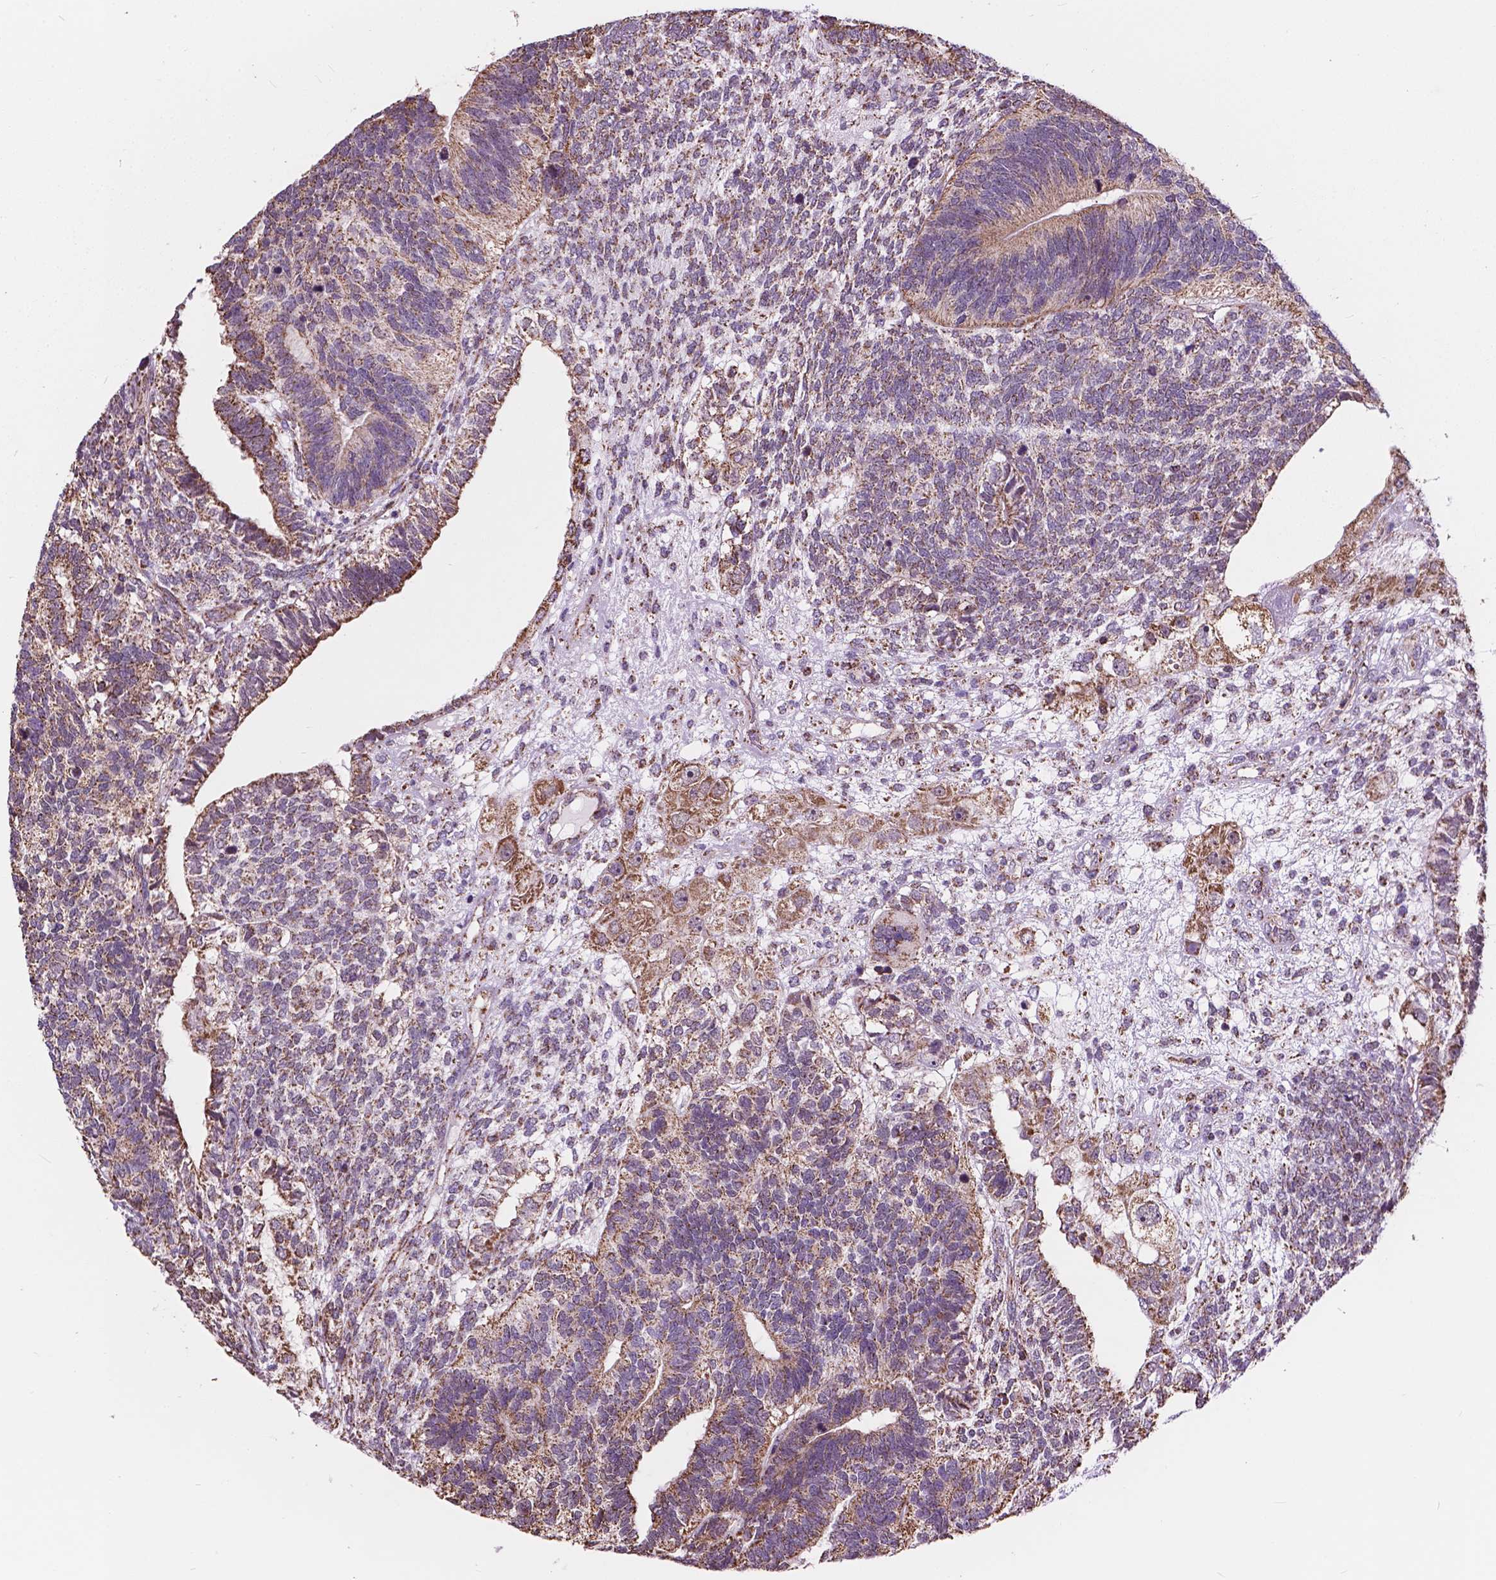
{"staining": {"intensity": "moderate", "quantity": ">75%", "location": "cytoplasmic/membranous"}, "tissue": "testis cancer", "cell_type": "Tumor cells", "image_type": "cancer", "snomed": [{"axis": "morphology", "description": "Seminoma, NOS"}, {"axis": "morphology", "description": "Carcinoma, Embryonal, NOS"}, {"axis": "topography", "description": "Testis"}], "caption": "DAB immunohistochemical staining of human testis cancer (embryonal carcinoma) displays moderate cytoplasmic/membranous protein positivity in about >75% of tumor cells.", "gene": "SCOC", "patient": {"sex": "male", "age": 41}}